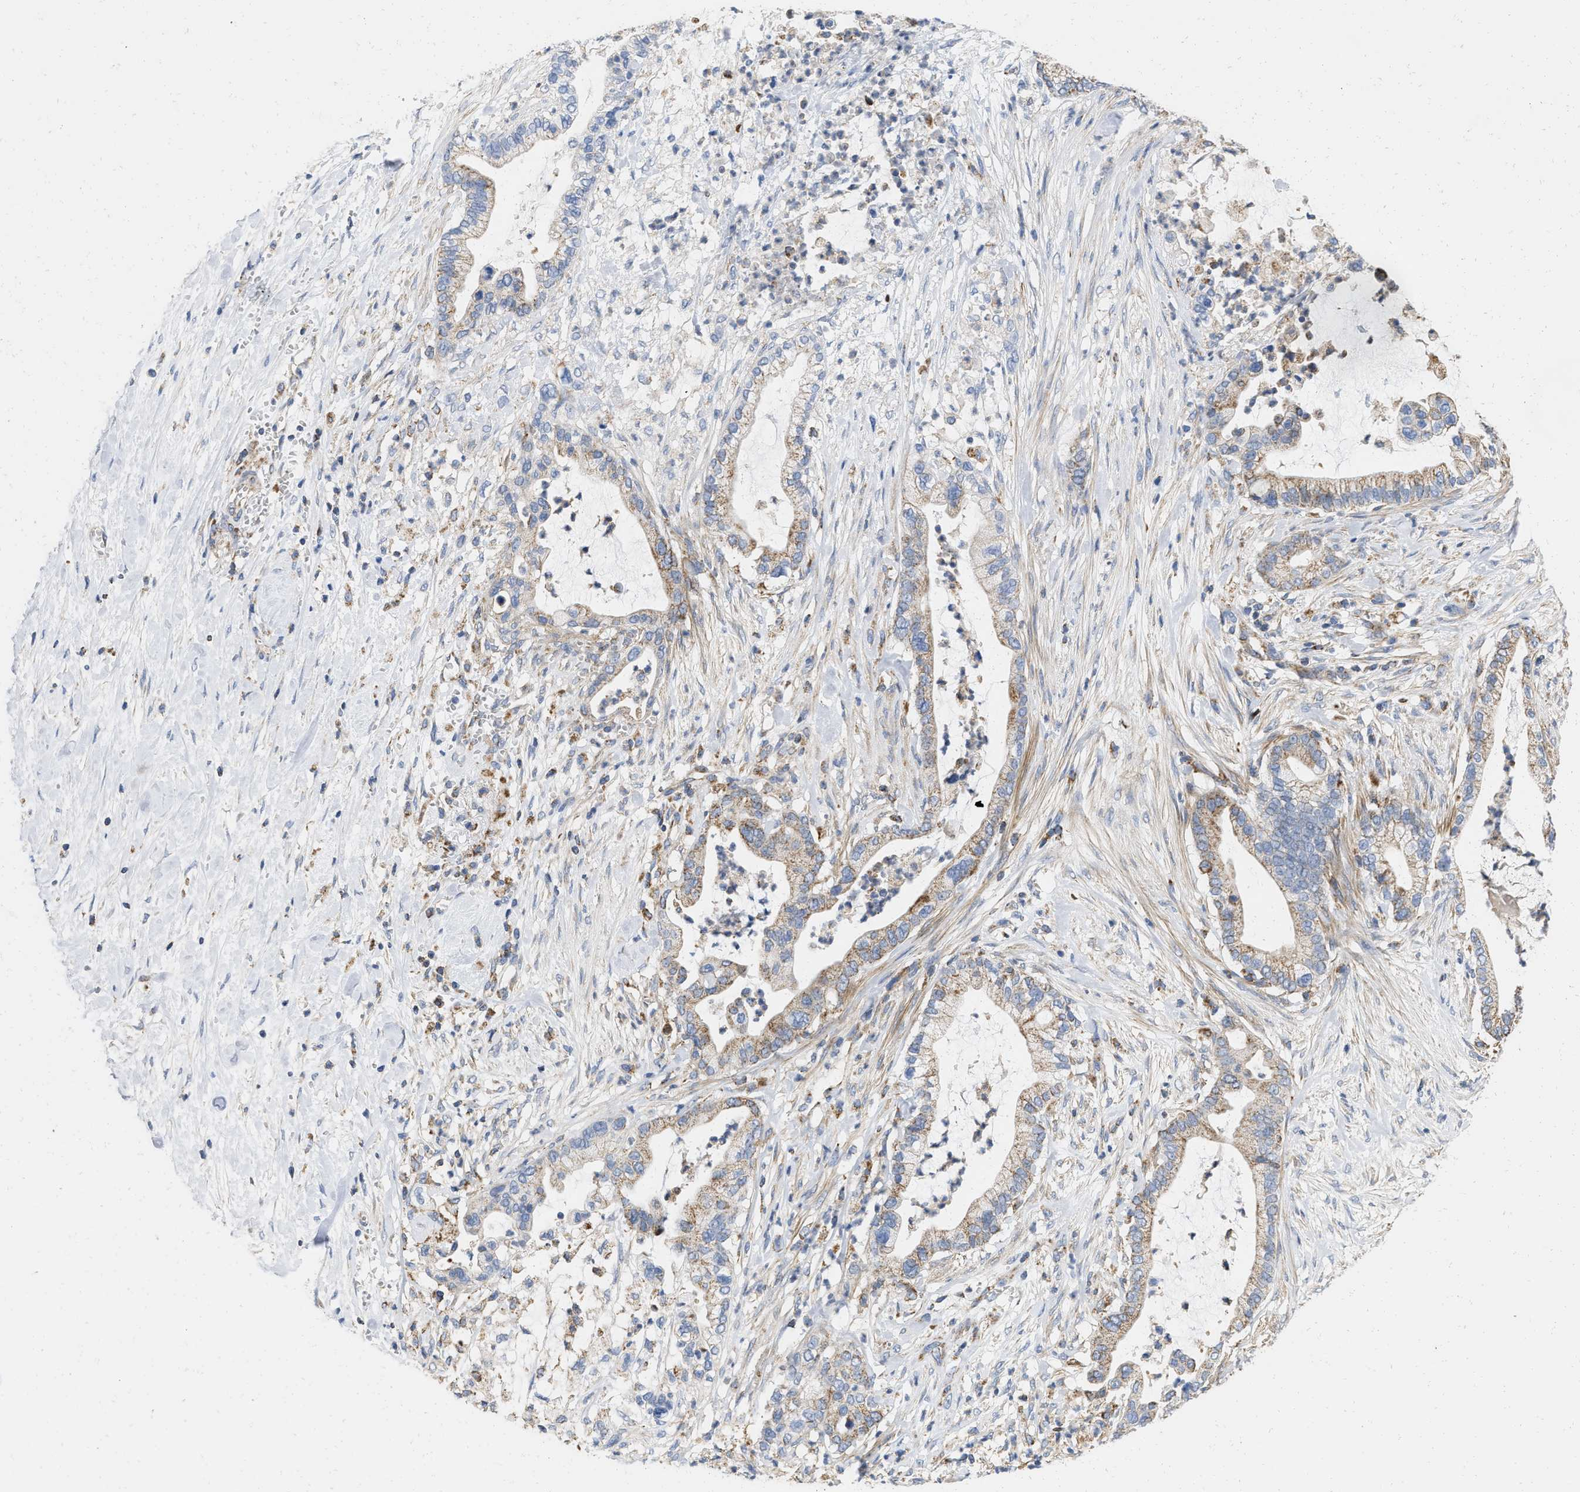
{"staining": {"intensity": "moderate", "quantity": ">75%", "location": "cytoplasmic/membranous"}, "tissue": "pancreatic cancer", "cell_type": "Tumor cells", "image_type": "cancer", "snomed": [{"axis": "morphology", "description": "Adenocarcinoma, NOS"}, {"axis": "topography", "description": "Pancreas"}], "caption": "Tumor cells exhibit medium levels of moderate cytoplasmic/membranous positivity in approximately >75% of cells in adenocarcinoma (pancreatic). (Stains: DAB (3,3'-diaminobenzidine) in brown, nuclei in blue, Microscopy: brightfield microscopy at high magnification).", "gene": "GRB10", "patient": {"sex": "male", "age": 69}}